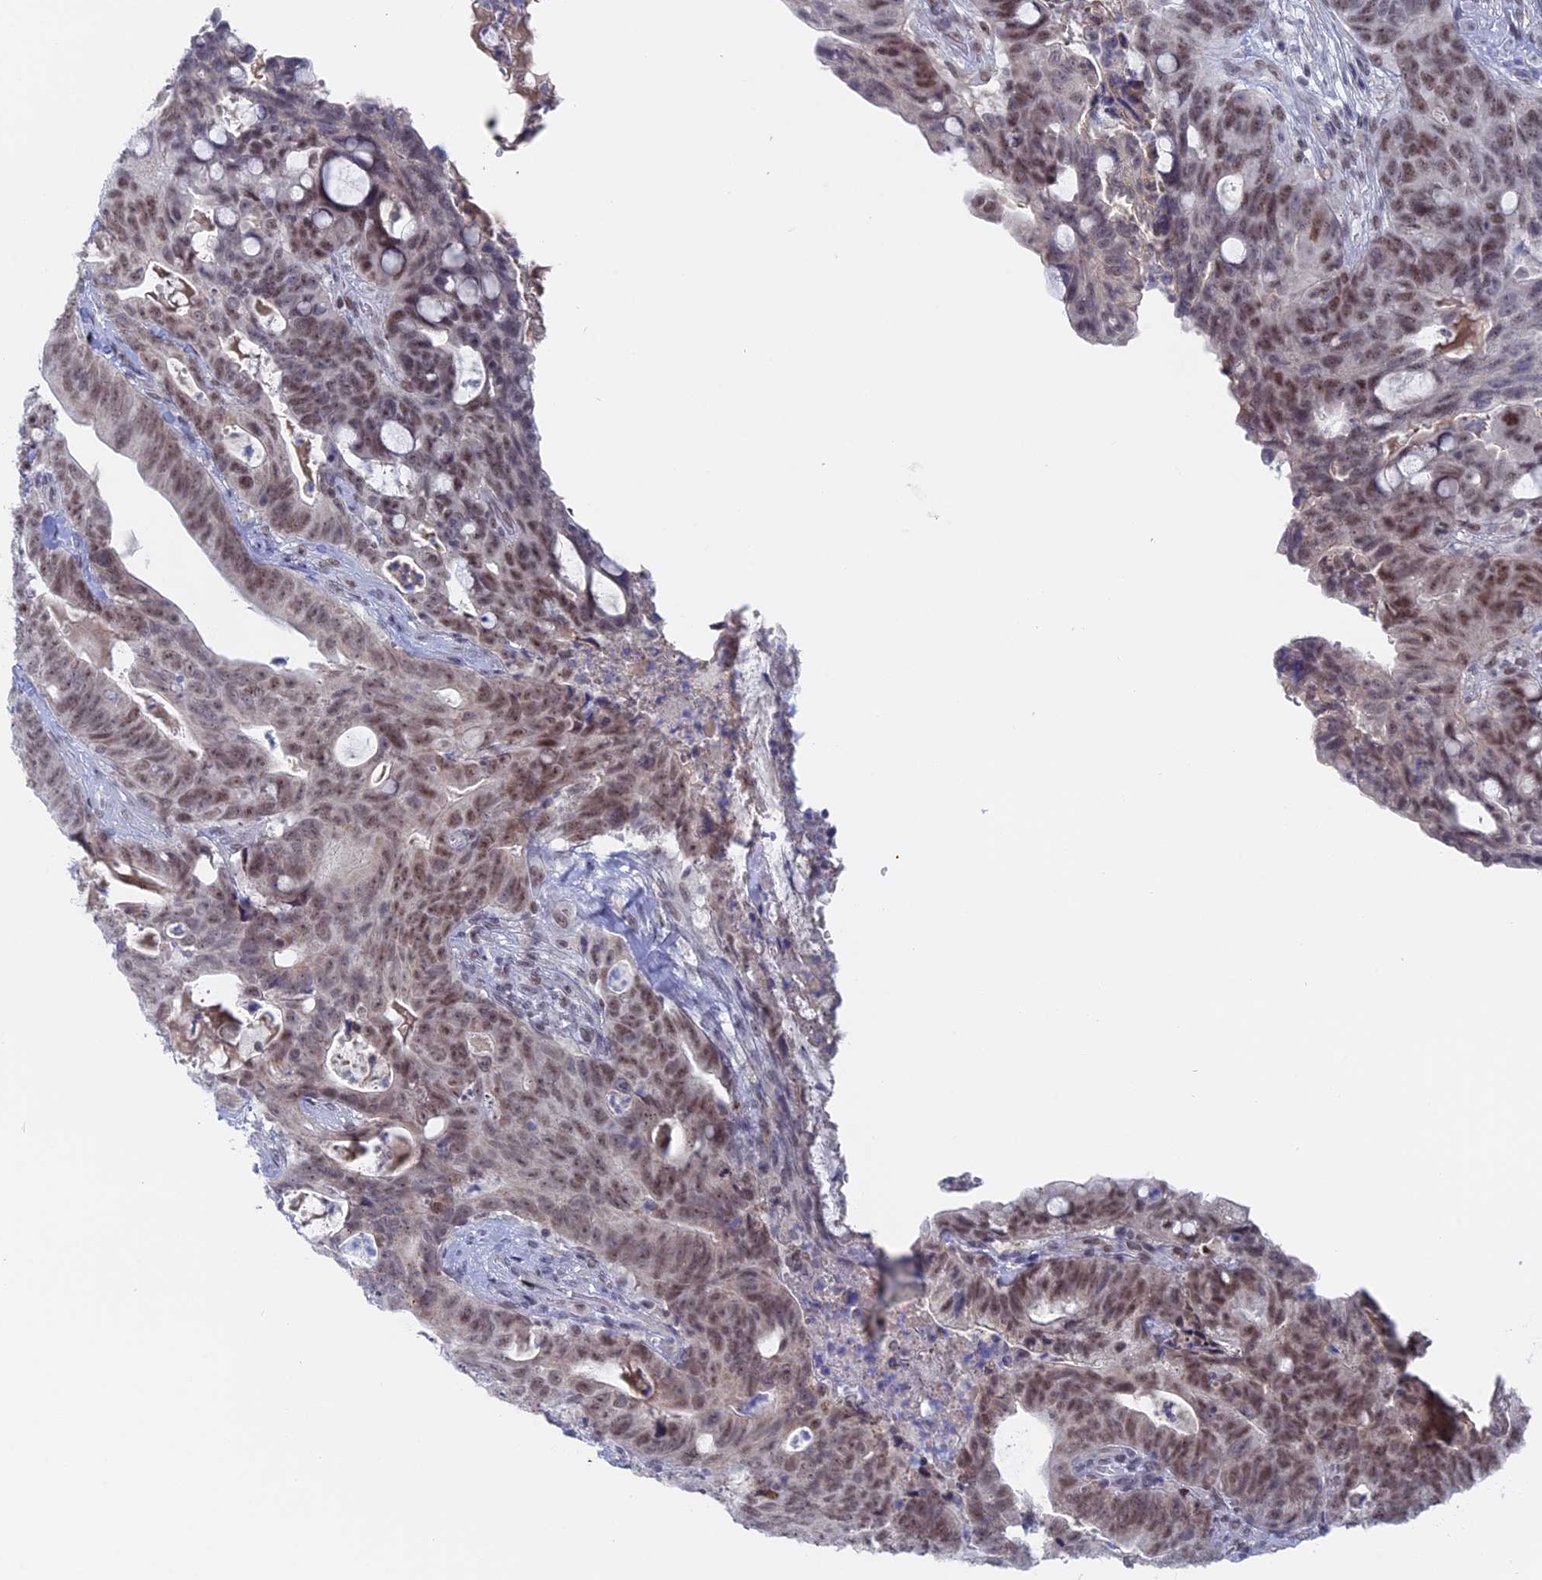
{"staining": {"intensity": "moderate", "quantity": ">75%", "location": "nuclear"}, "tissue": "colorectal cancer", "cell_type": "Tumor cells", "image_type": "cancer", "snomed": [{"axis": "morphology", "description": "Adenocarcinoma, NOS"}, {"axis": "topography", "description": "Colon"}], "caption": "Protein expression analysis of colorectal cancer (adenocarcinoma) exhibits moderate nuclear expression in approximately >75% of tumor cells.", "gene": "BRD2", "patient": {"sex": "female", "age": 82}}